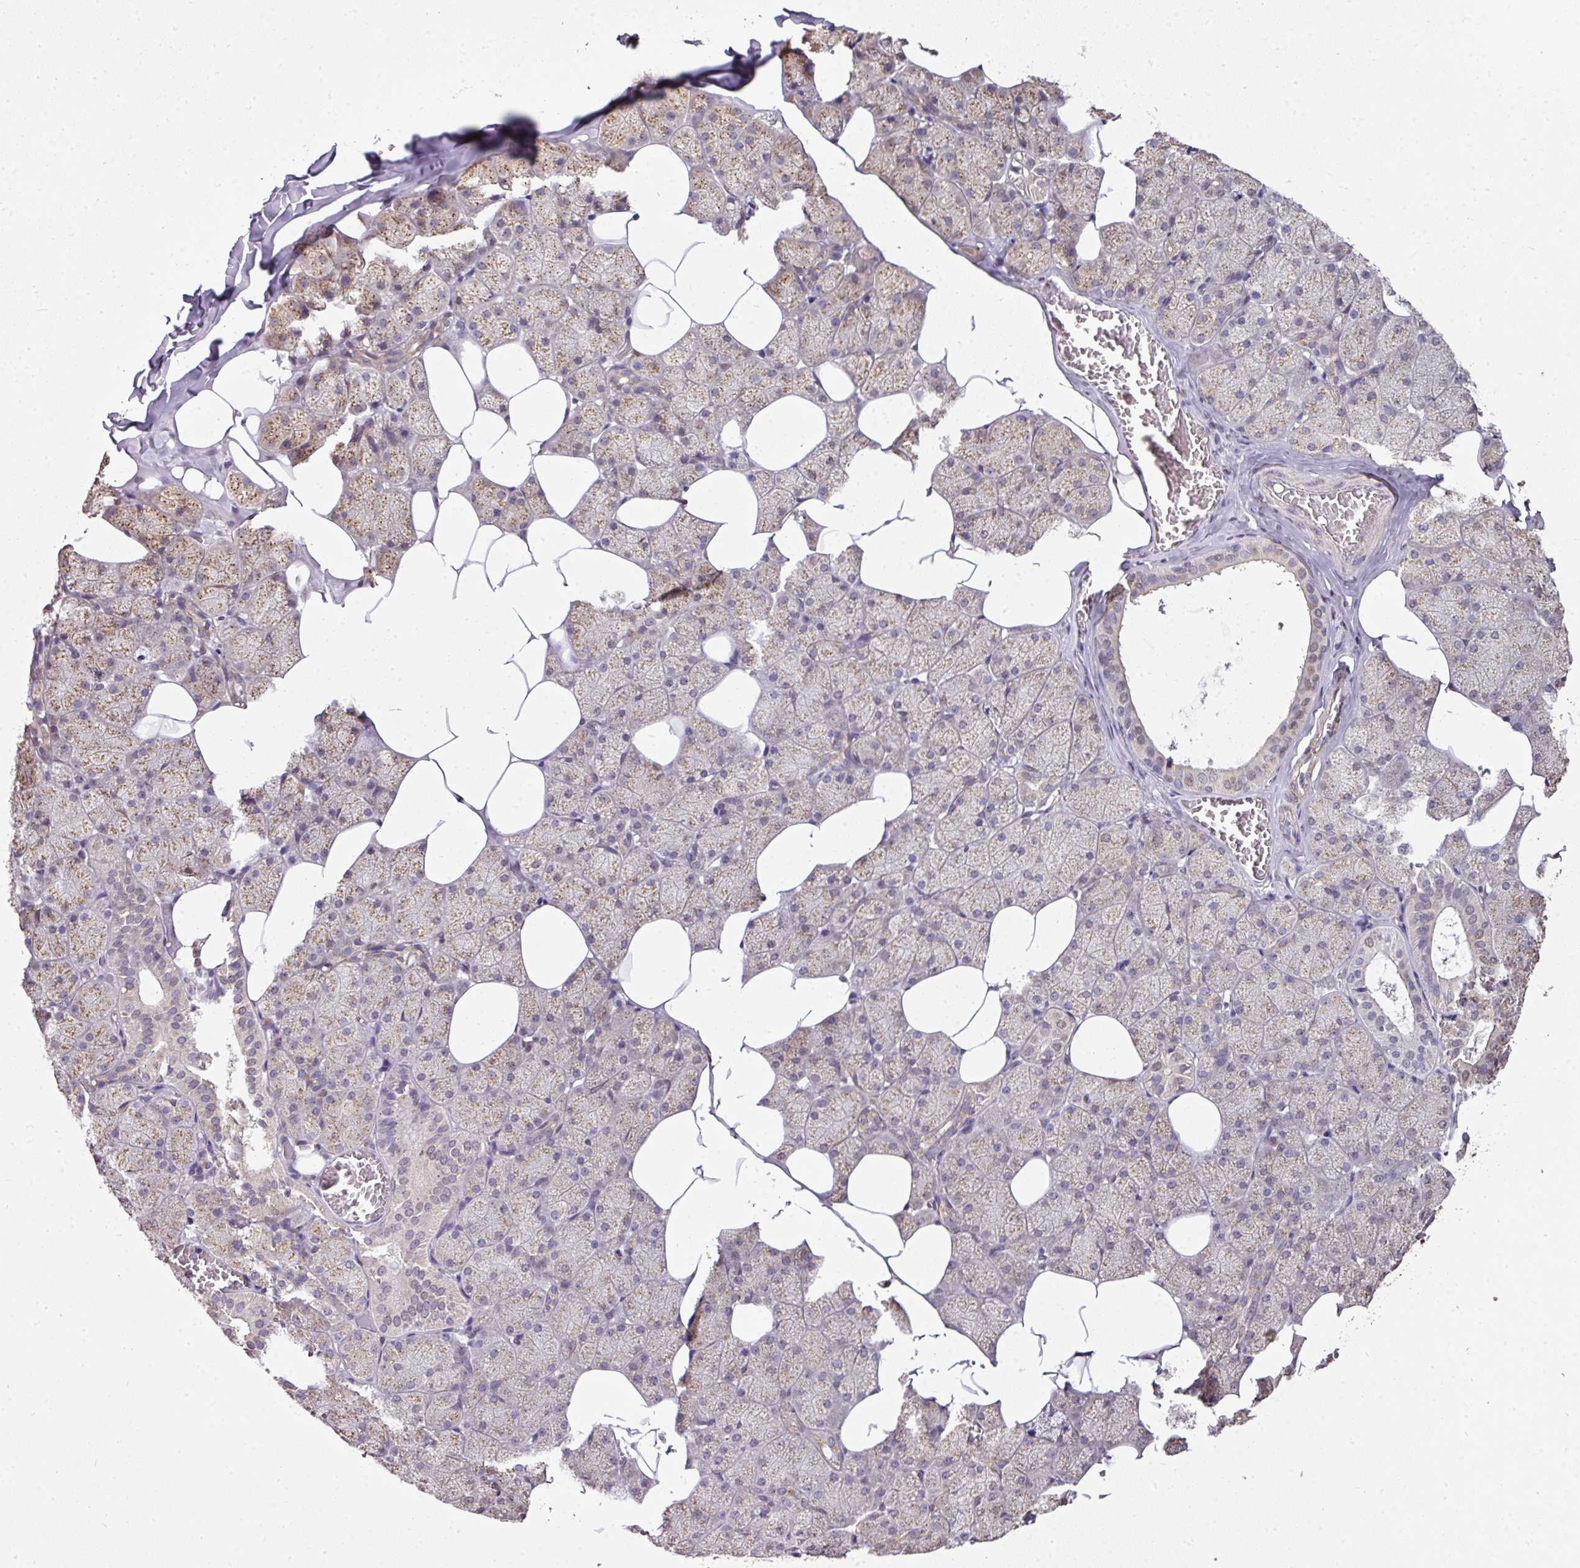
{"staining": {"intensity": "moderate", "quantity": "25%-75%", "location": "cytoplasmic/membranous"}, "tissue": "salivary gland", "cell_type": "Glandular cells", "image_type": "normal", "snomed": [{"axis": "morphology", "description": "Normal tissue, NOS"}, {"axis": "topography", "description": "Salivary gland"}, {"axis": "topography", "description": "Peripheral nerve tissue"}], "caption": "Protein expression by immunohistochemistry (IHC) exhibits moderate cytoplasmic/membranous staining in approximately 25%-75% of glandular cells in benign salivary gland.", "gene": "JPH2", "patient": {"sex": "male", "age": 38}}